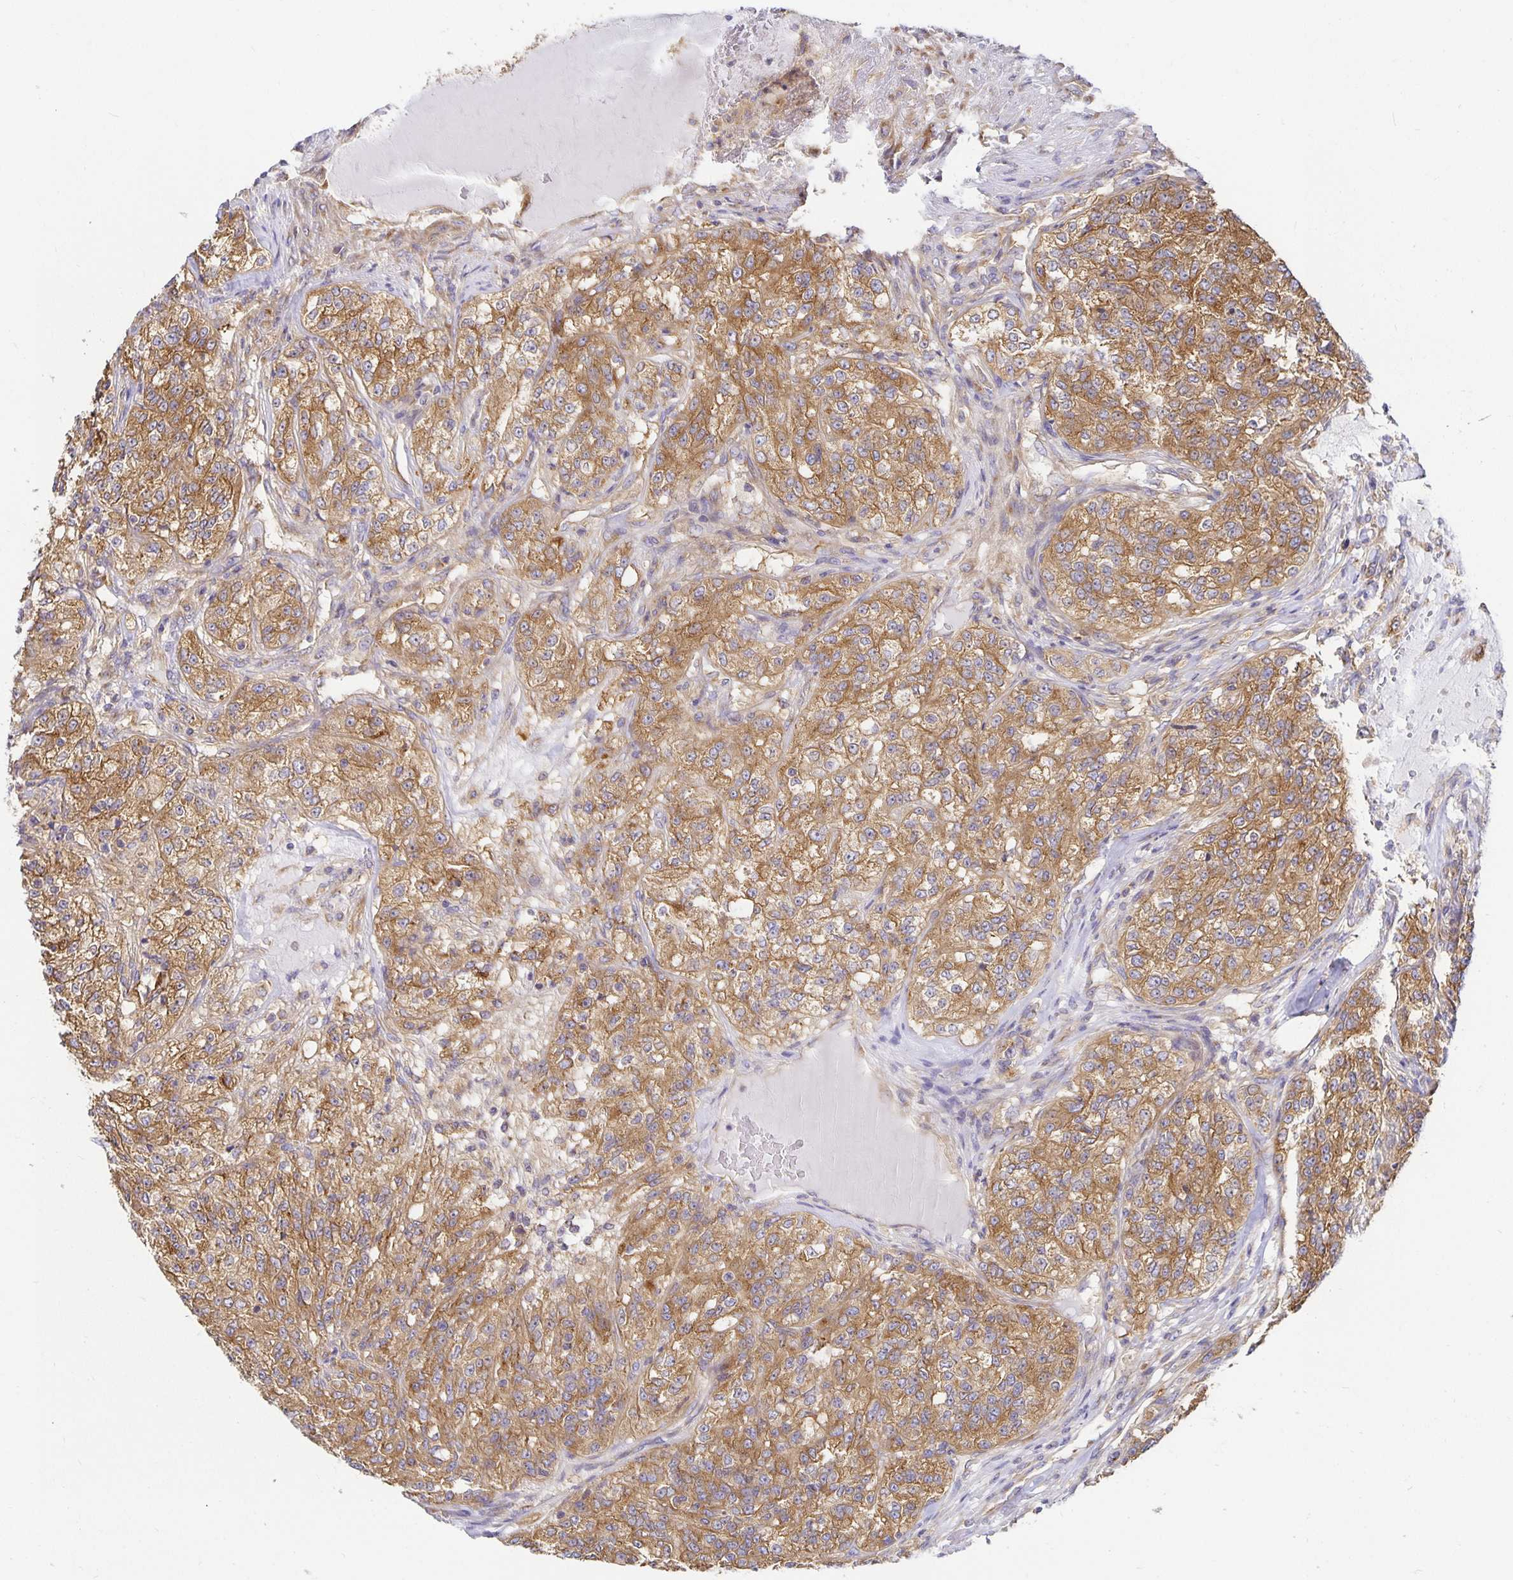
{"staining": {"intensity": "moderate", "quantity": ">75%", "location": "cytoplasmic/membranous"}, "tissue": "renal cancer", "cell_type": "Tumor cells", "image_type": "cancer", "snomed": [{"axis": "morphology", "description": "Adenocarcinoma, NOS"}, {"axis": "topography", "description": "Kidney"}], "caption": "IHC micrograph of neoplastic tissue: human renal cancer (adenocarcinoma) stained using immunohistochemistry demonstrates medium levels of moderate protein expression localized specifically in the cytoplasmic/membranous of tumor cells, appearing as a cytoplasmic/membranous brown color.", "gene": "USO1", "patient": {"sex": "female", "age": 63}}